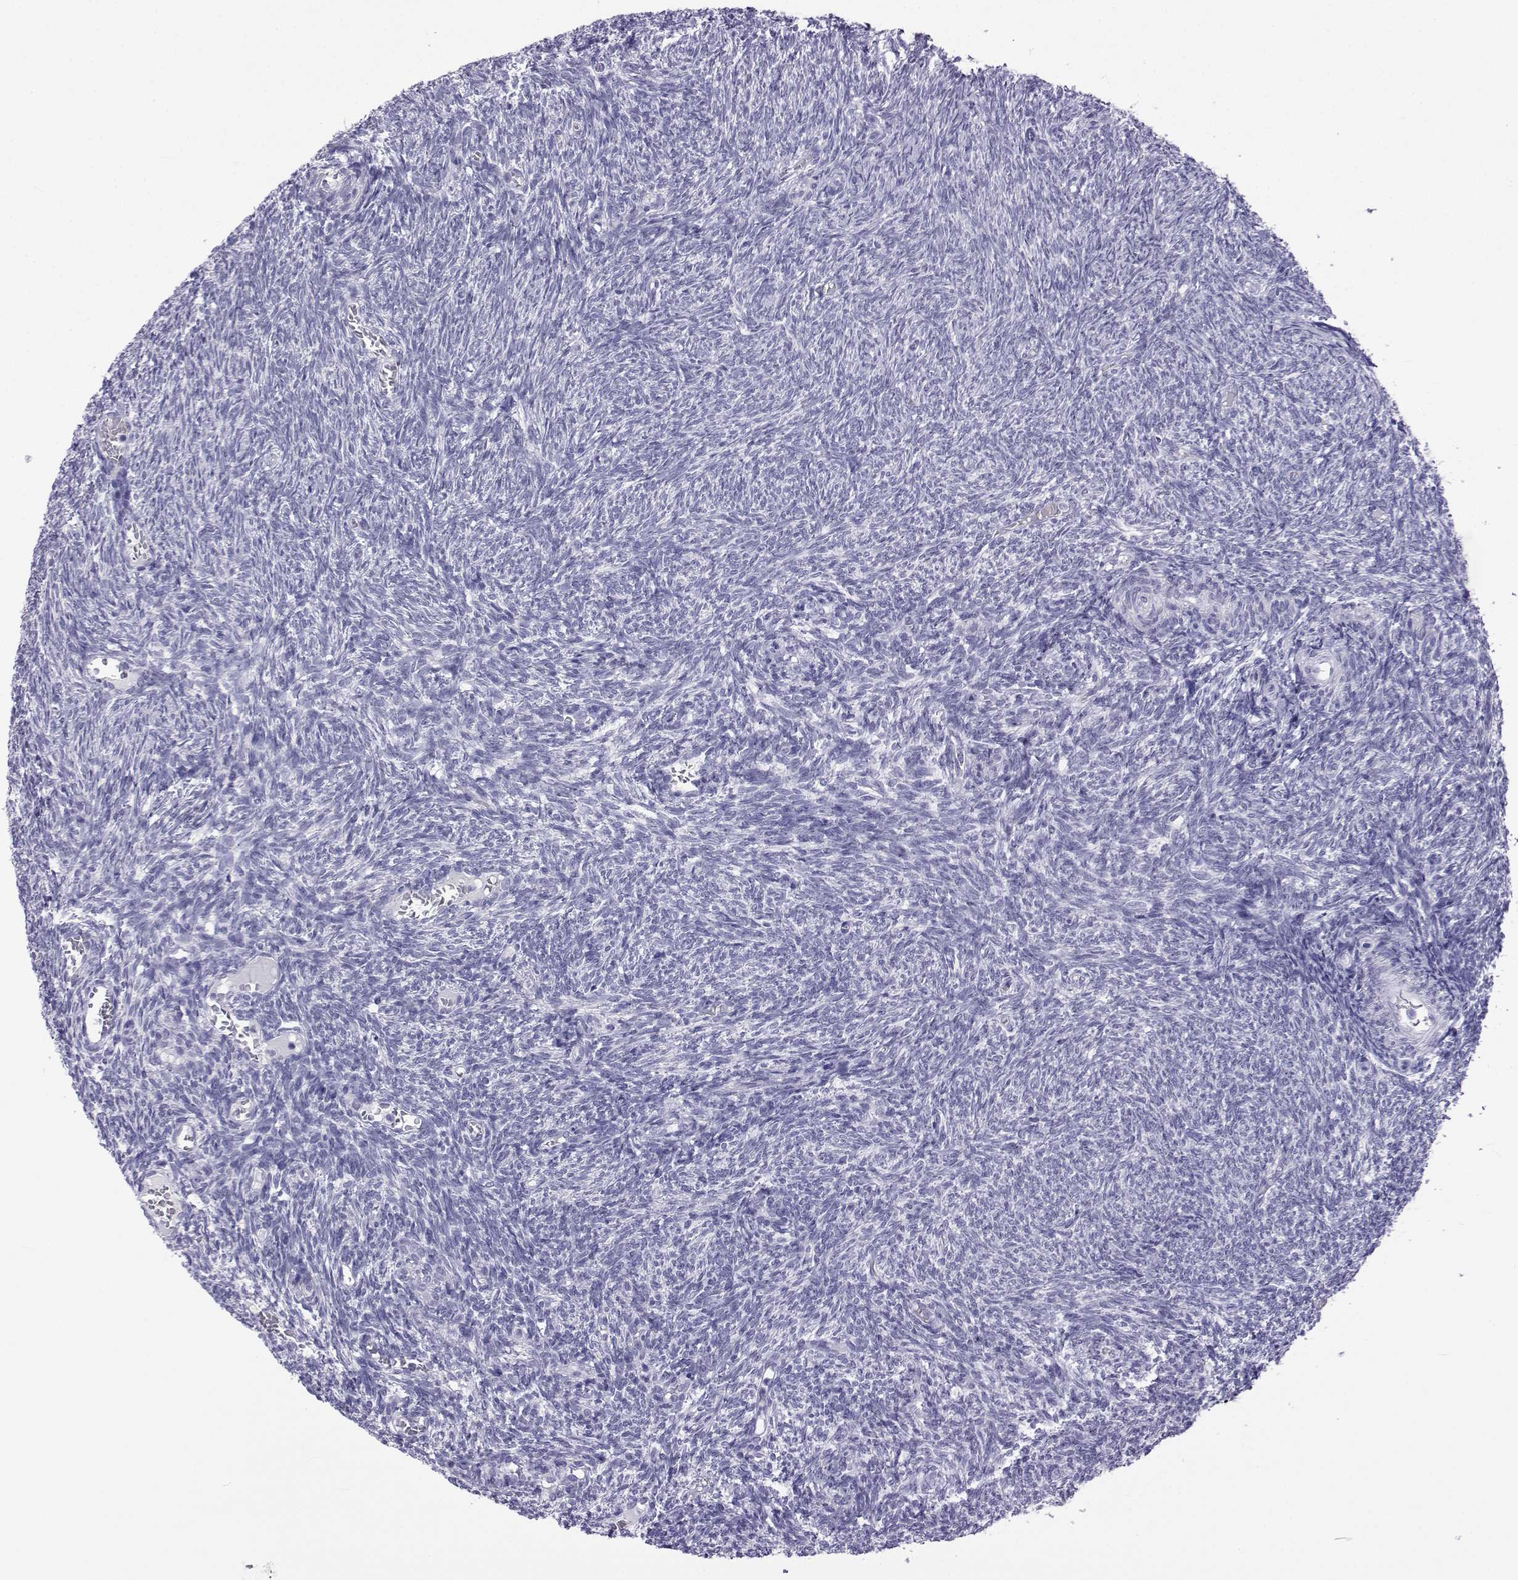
{"staining": {"intensity": "negative", "quantity": "none", "location": "none"}, "tissue": "ovary", "cell_type": "Follicle cells", "image_type": "normal", "snomed": [{"axis": "morphology", "description": "Normal tissue, NOS"}, {"axis": "topography", "description": "Ovary"}], "caption": "Protein analysis of normal ovary reveals no significant positivity in follicle cells.", "gene": "ACTL7A", "patient": {"sex": "female", "age": 39}}